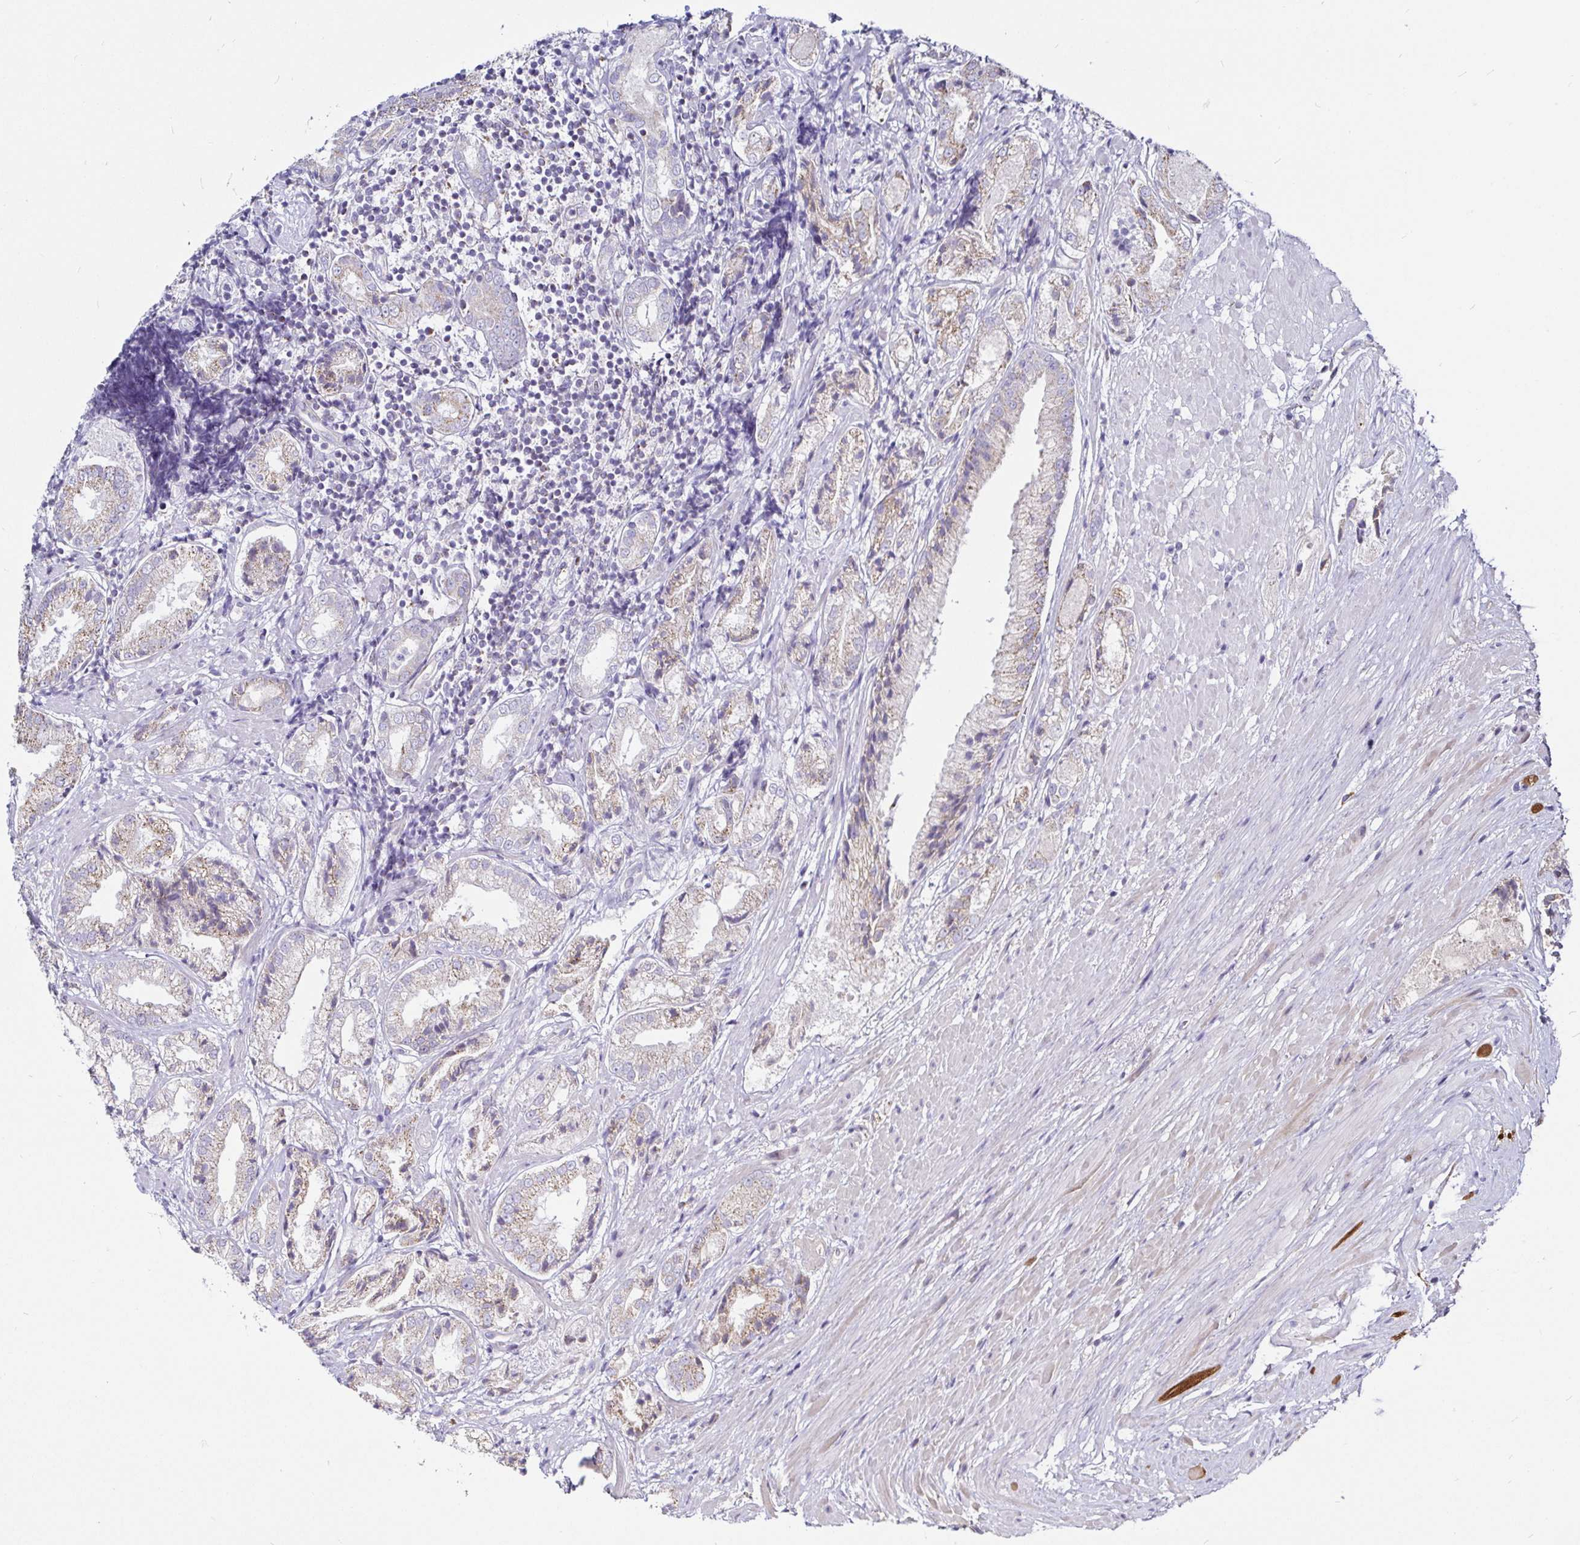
{"staining": {"intensity": "weak", "quantity": "25%-75%", "location": "cytoplasmic/membranous"}, "tissue": "prostate cancer", "cell_type": "Tumor cells", "image_type": "cancer", "snomed": [{"axis": "morphology", "description": "Adenocarcinoma, High grade"}, {"axis": "topography", "description": "Prostate"}], "caption": "DAB immunohistochemical staining of prostate adenocarcinoma (high-grade) shows weak cytoplasmic/membranous protein positivity in approximately 25%-75% of tumor cells.", "gene": "PGAM2", "patient": {"sex": "male", "age": 61}}